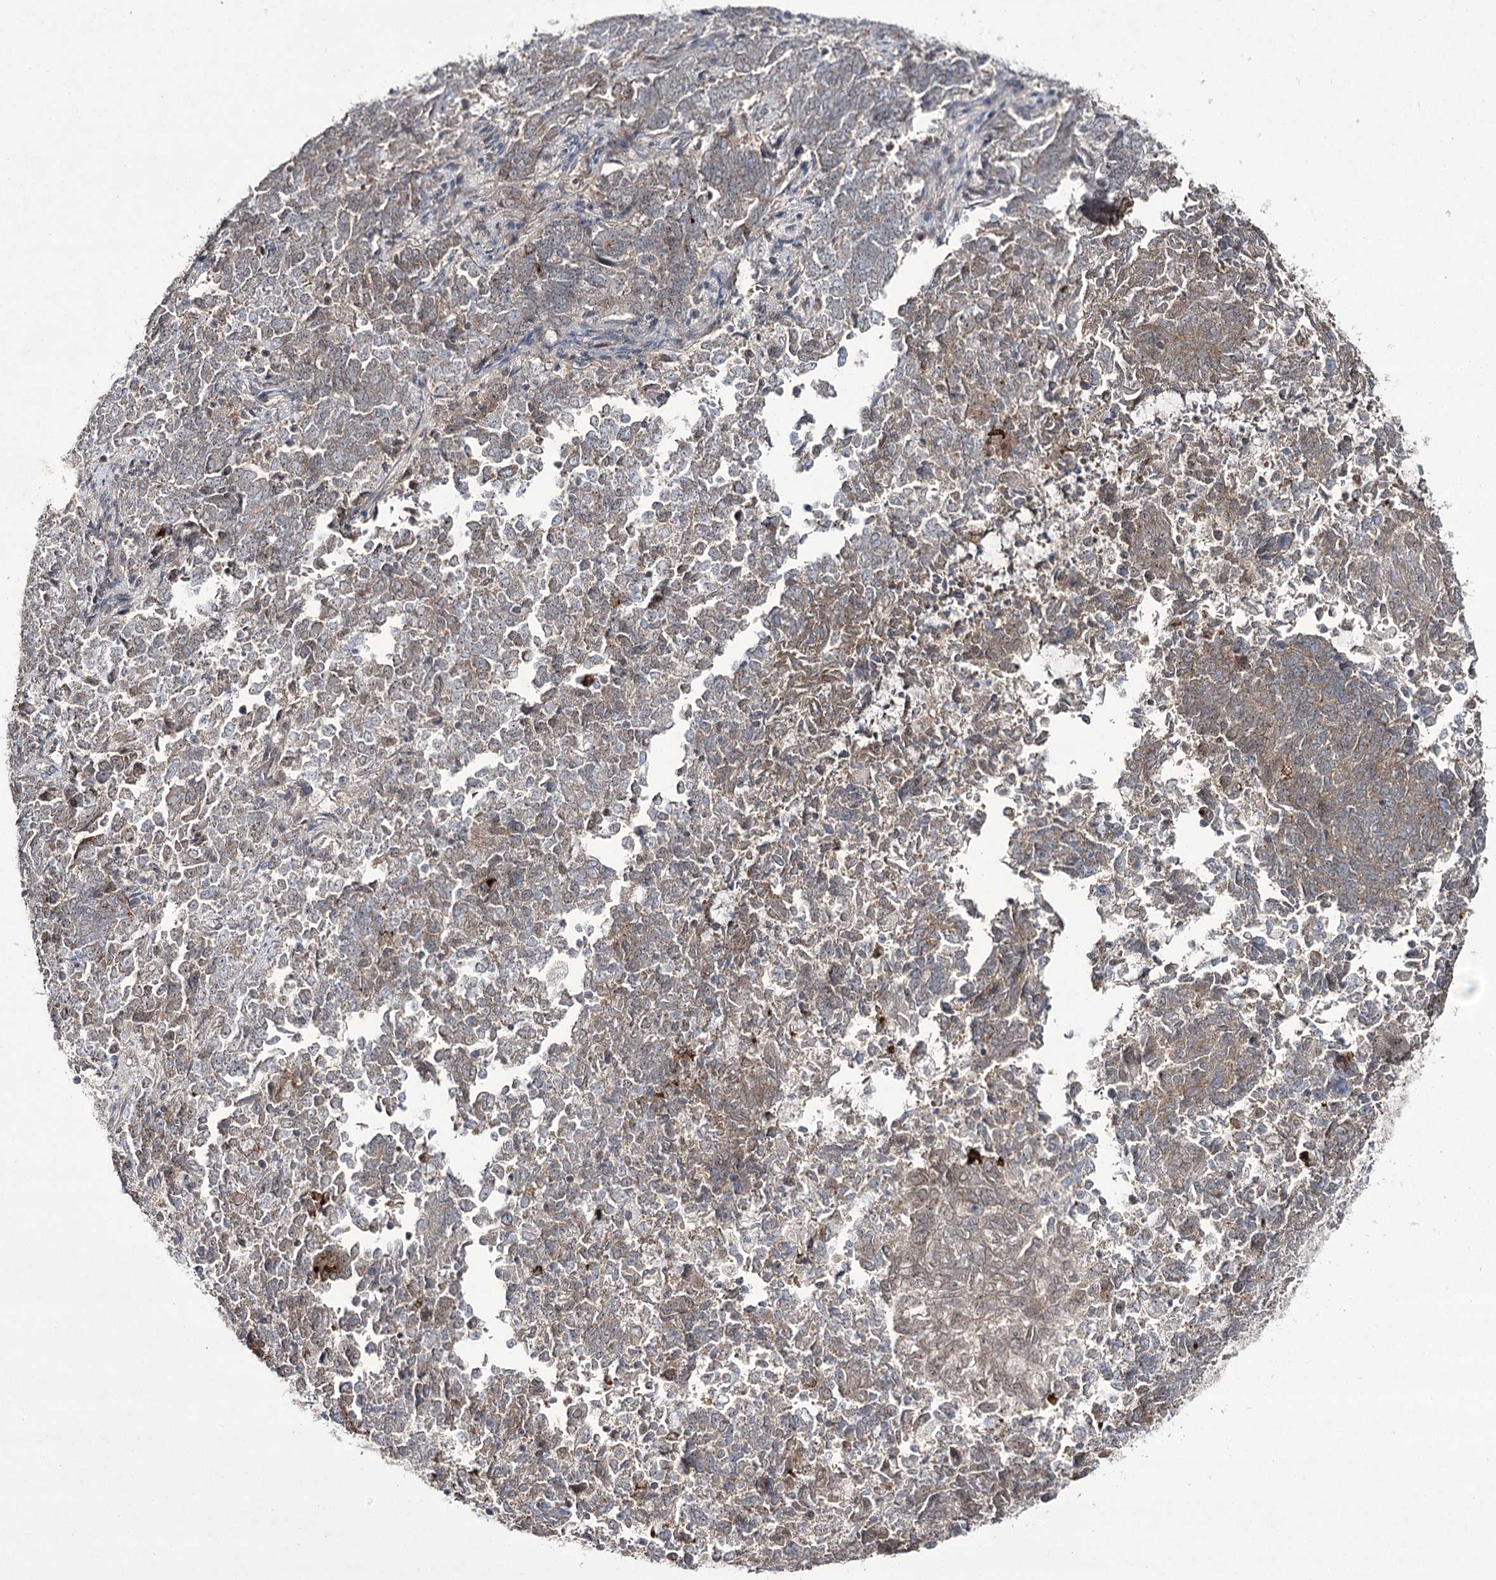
{"staining": {"intensity": "weak", "quantity": ">75%", "location": "cytoplasmic/membranous"}, "tissue": "endometrial cancer", "cell_type": "Tumor cells", "image_type": "cancer", "snomed": [{"axis": "morphology", "description": "Adenocarcinoma, NOS"}, {"axis": "topography", "description": "Endometrium"}], "caption": "Protein positivity by IHC exhibits weak cytoplasmic/membranous positivity in about >75% of tumor cells in adenocarcinoma (endometrial).", "gene": "HOXC11", "patient": {"sex": "female", "age": 80}}